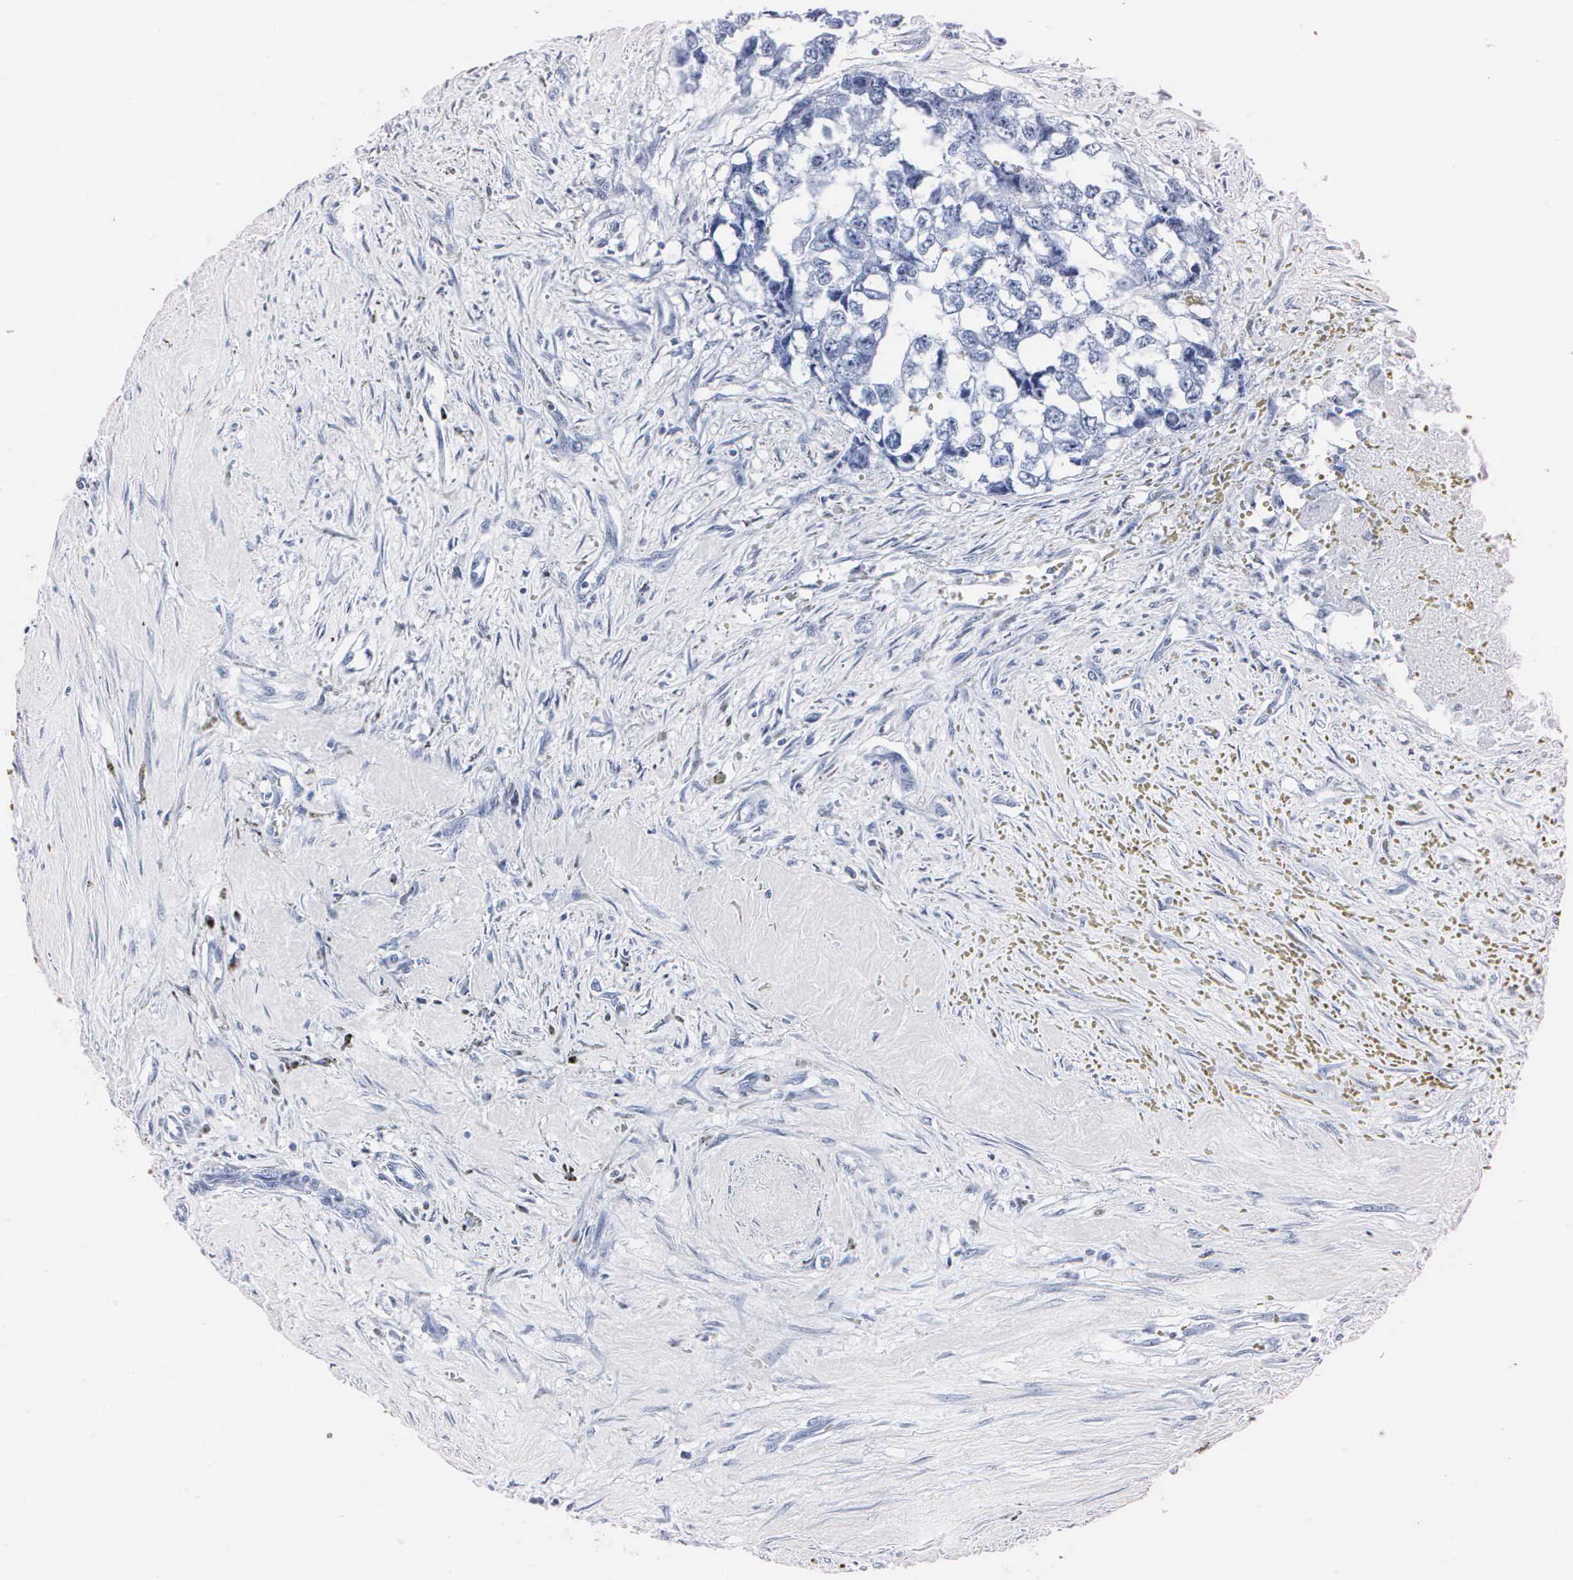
{"staining": {"intensity": "negative", "quantity": "none", "location": "none"}, "tissue": "testis cancer", "cell_type": "Tumor cells", "image_type": "cancer", "snomed": [{"axis": "morphology", "description": "Carcinoma, Embryonal, NOS"}, {"axis": "topography", "description": "Testis"}], "caption": "Tumor cells are negative for brown protein staining in testis cancer.", "gene": "MB", "patient": {"sex": "male", "age": 31}}